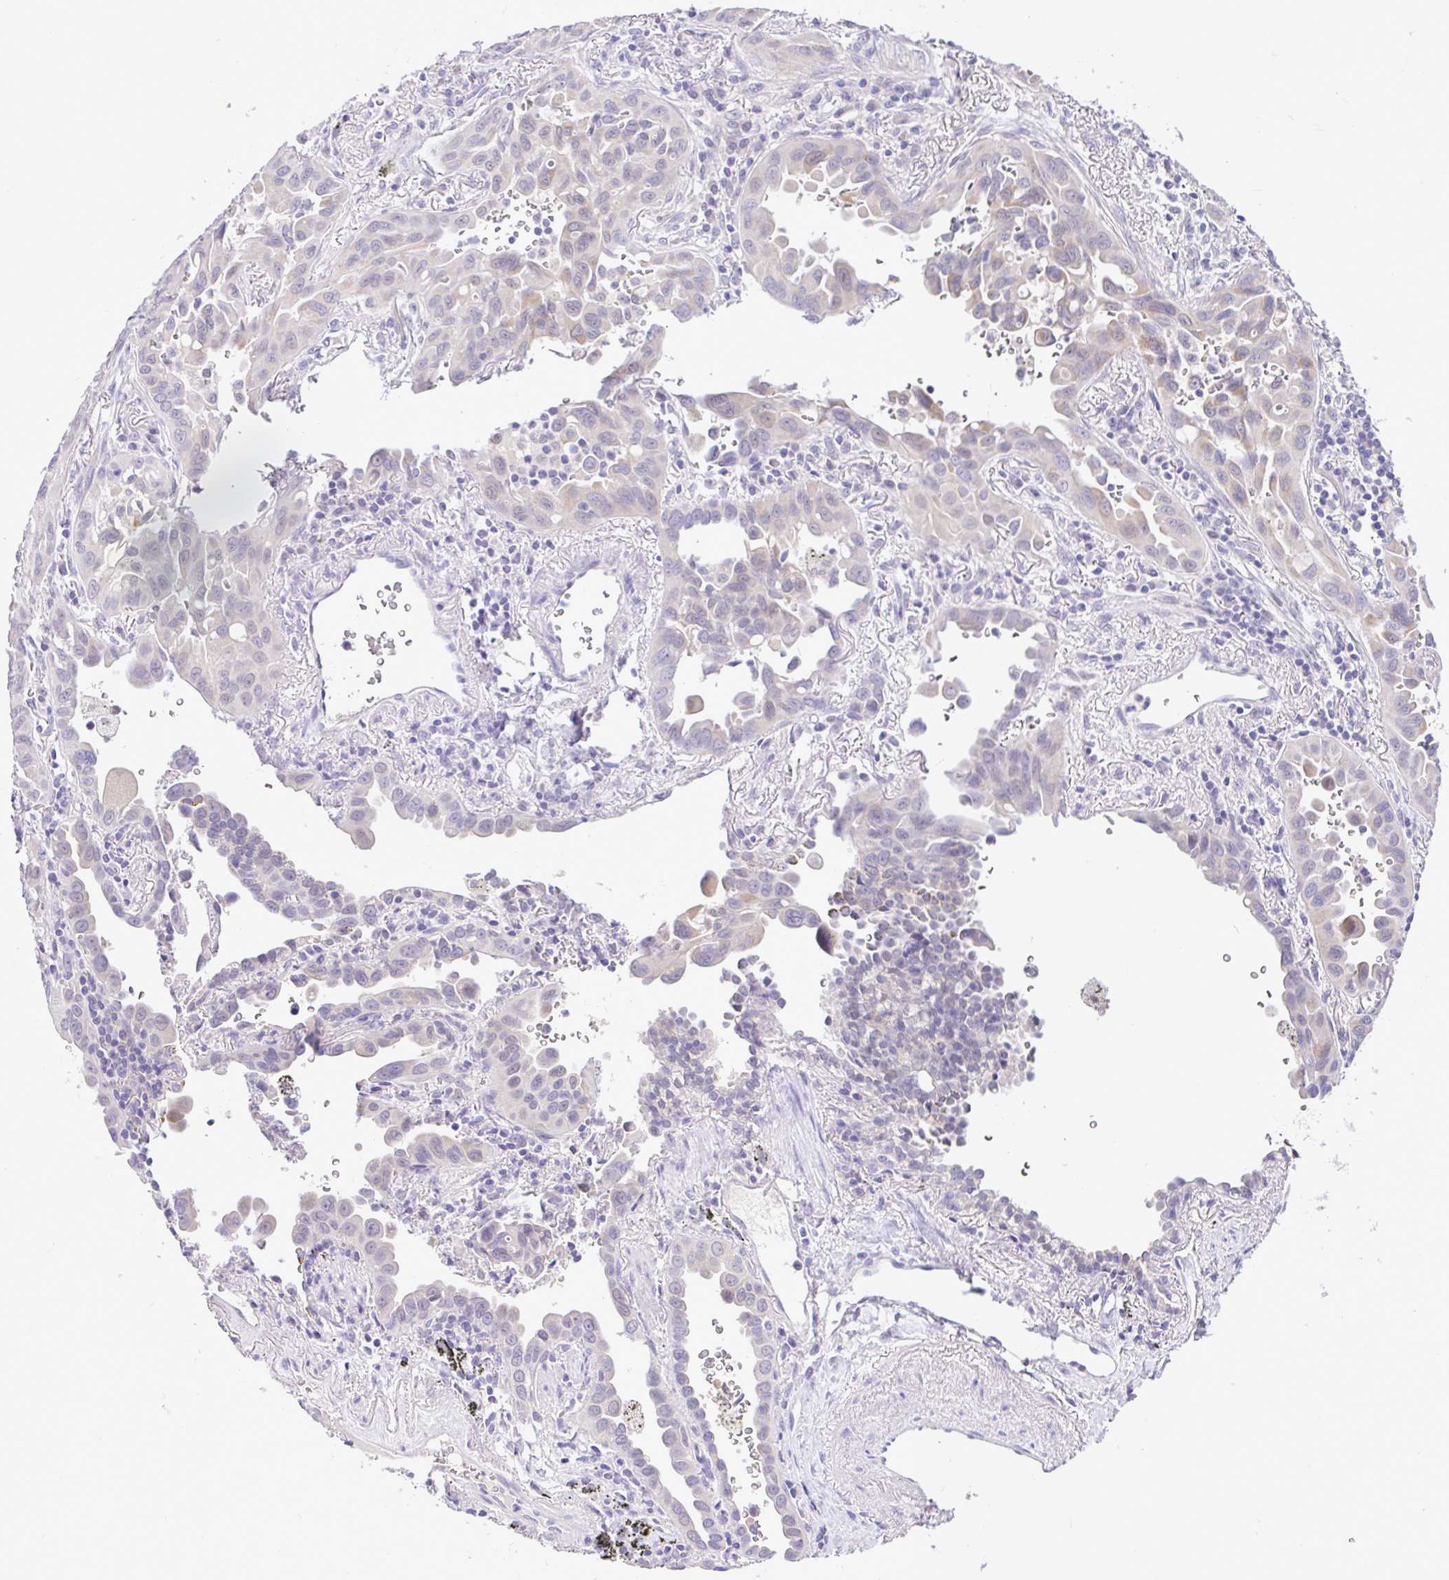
{"staining": {"intensity": "negative", "quantity": "none", "location": "none"}, "tissue": "lung cancer", "cell_type": "Tumor cells", "image_type": "cancer", "snomed": [{"axis": "morphology", "description": "Adenocarcinoma, NOS"}, {"axis": "topography", "description": "Lung"}], "caption": "IHC of human lung cancer reveals no staining in tumor cells. The staining was performed using DAB (3,3'-diaminobenzidine) to visualize the protein expression in brown, while the nuclei were stained in blue with hematoxylin (Magnification: 20x).", "gene": "ANO4", "patient": {"sex": "male", "age": 68}}